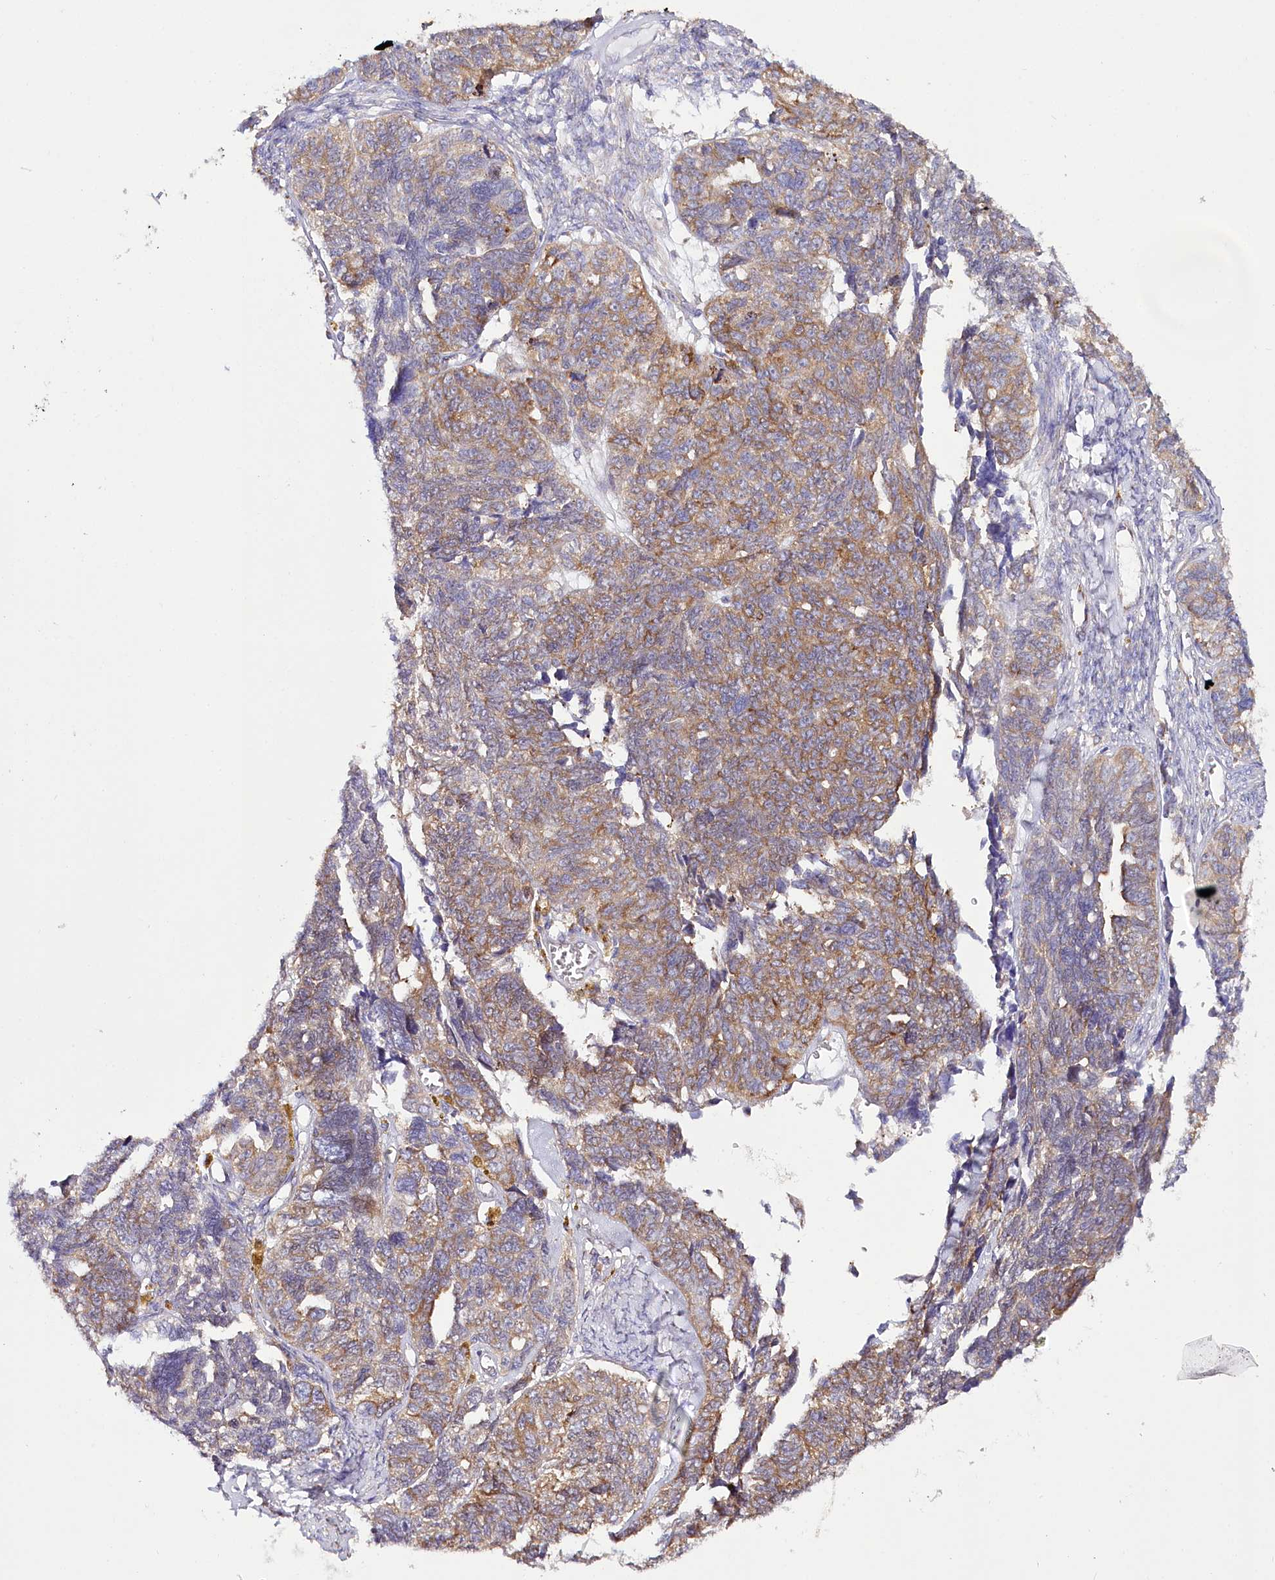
{"staining": {"intensity": "moderate", "quantity": ">75%", "location": "cytoplasmic/membranous"}, "tissue": "ovarian cancer", "cell_type": "Tumor cells", "image_type": "cancer", "snomed": [{"axis": "morphology", "description": "Cystadenocarcinoma, serous, NOS"}, {"axis": "topography", "description": "Ovary"}], "caption": "This image reveals IHC staining of human ovarian serous cystadenocarcinoma, with medium moderate cytoplasmic/membranous expression in approximately >75% of tumor cells.", "gene": "THUMPD3", "patient": {"sex": "female", "age": 79}}